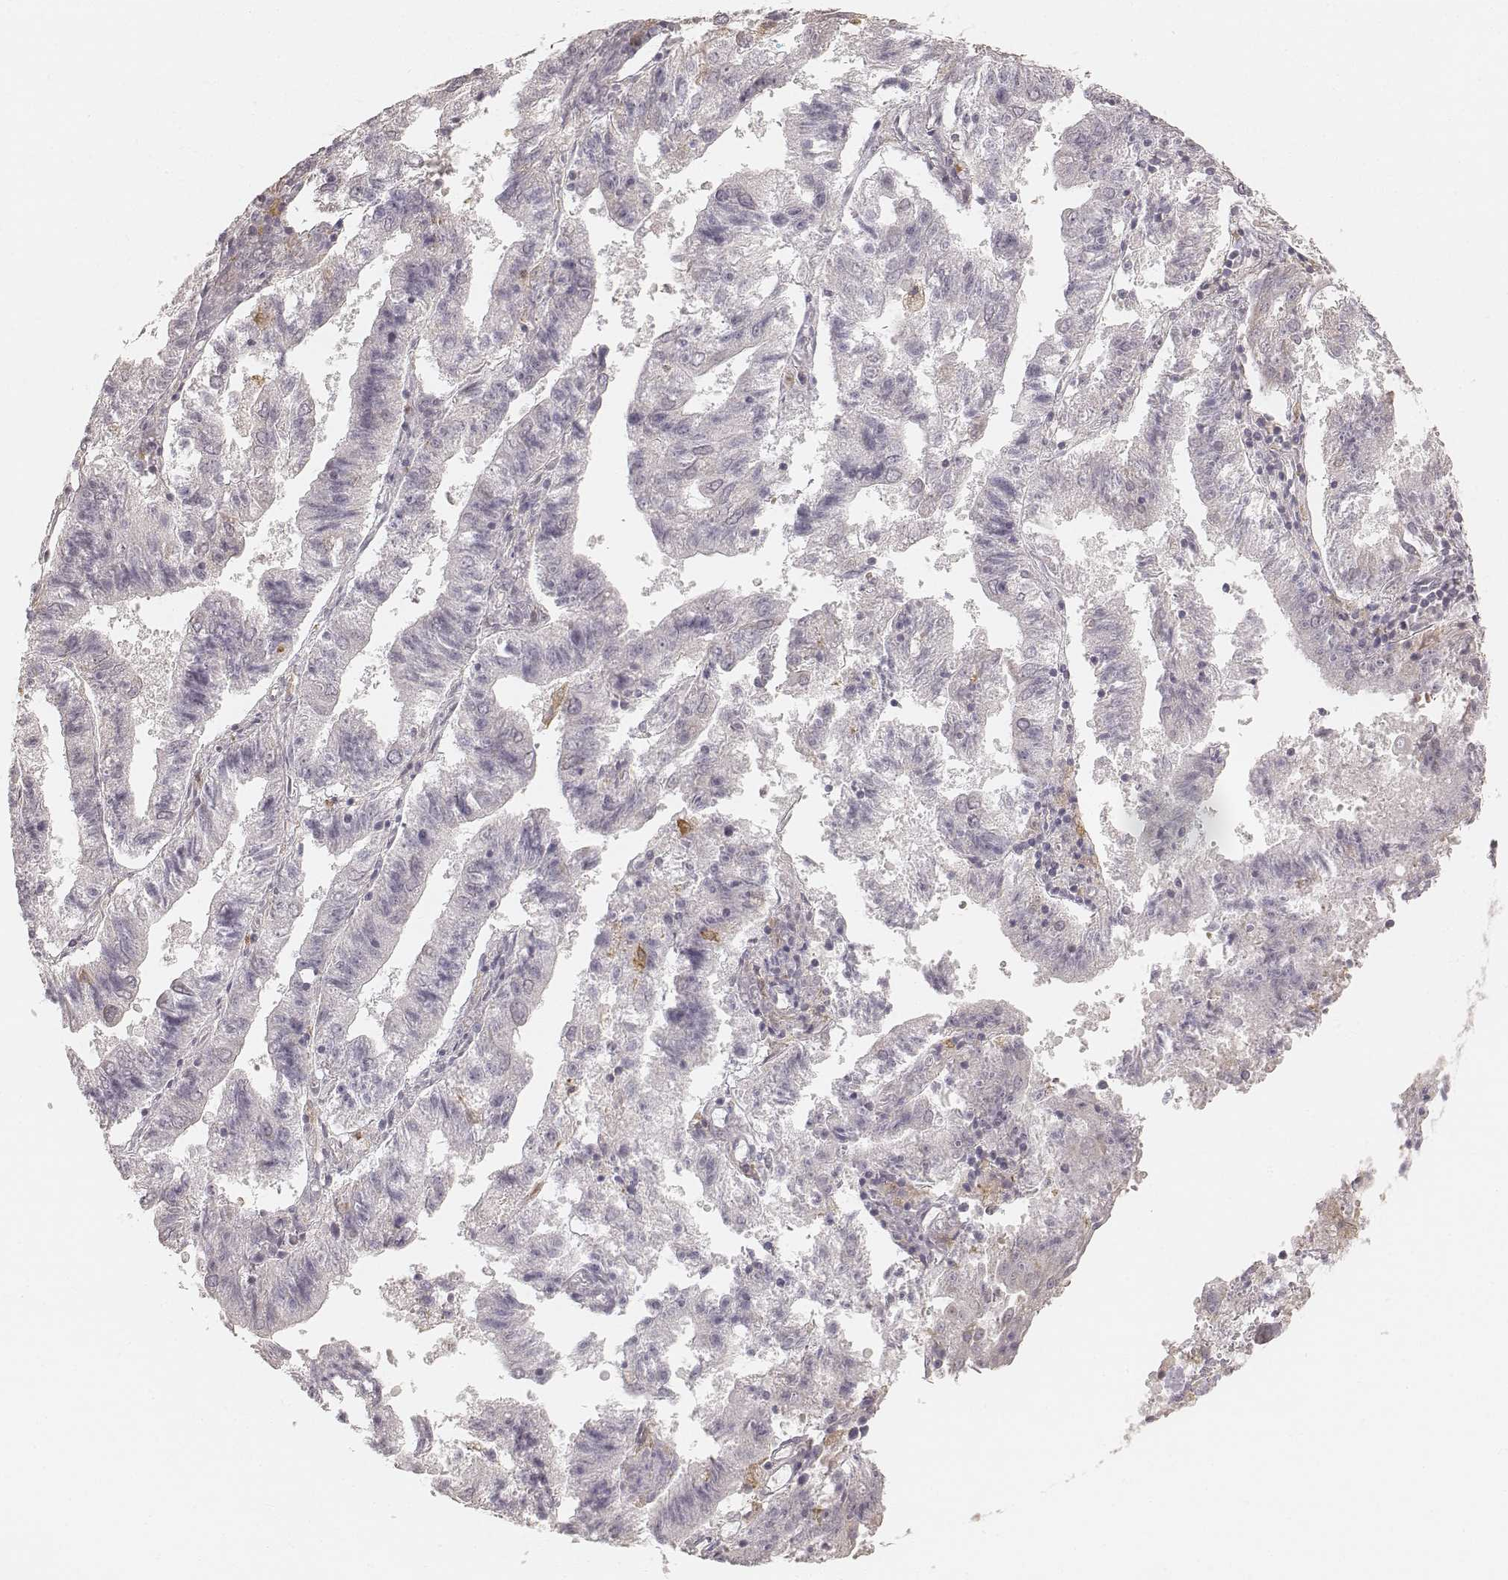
{"staining": {"intensity": "negative", "quantity": "none", "location": "none"}, "tissue": "endometrial cancer", "cell_type": "Tumor cells", "image_type": "cancer", "snomed": [{"axis": "morphology", "description": "Adenocarcinoma, NOS"}, {"axis": "topography", "description": "Endometrium"}], "caption": "Immunohistochemistry photomicrograph of neoplastic tissue: adenocarcinoma (endometrial) stained with DAB shows no significant protein staining in tumor cells. (Brightfield microscopy of DAB (3,3'-diaminobenzidine) IHC at high magnification).", "gene": "FMNL2", "patient": {"sex": "female", "age": 82}}